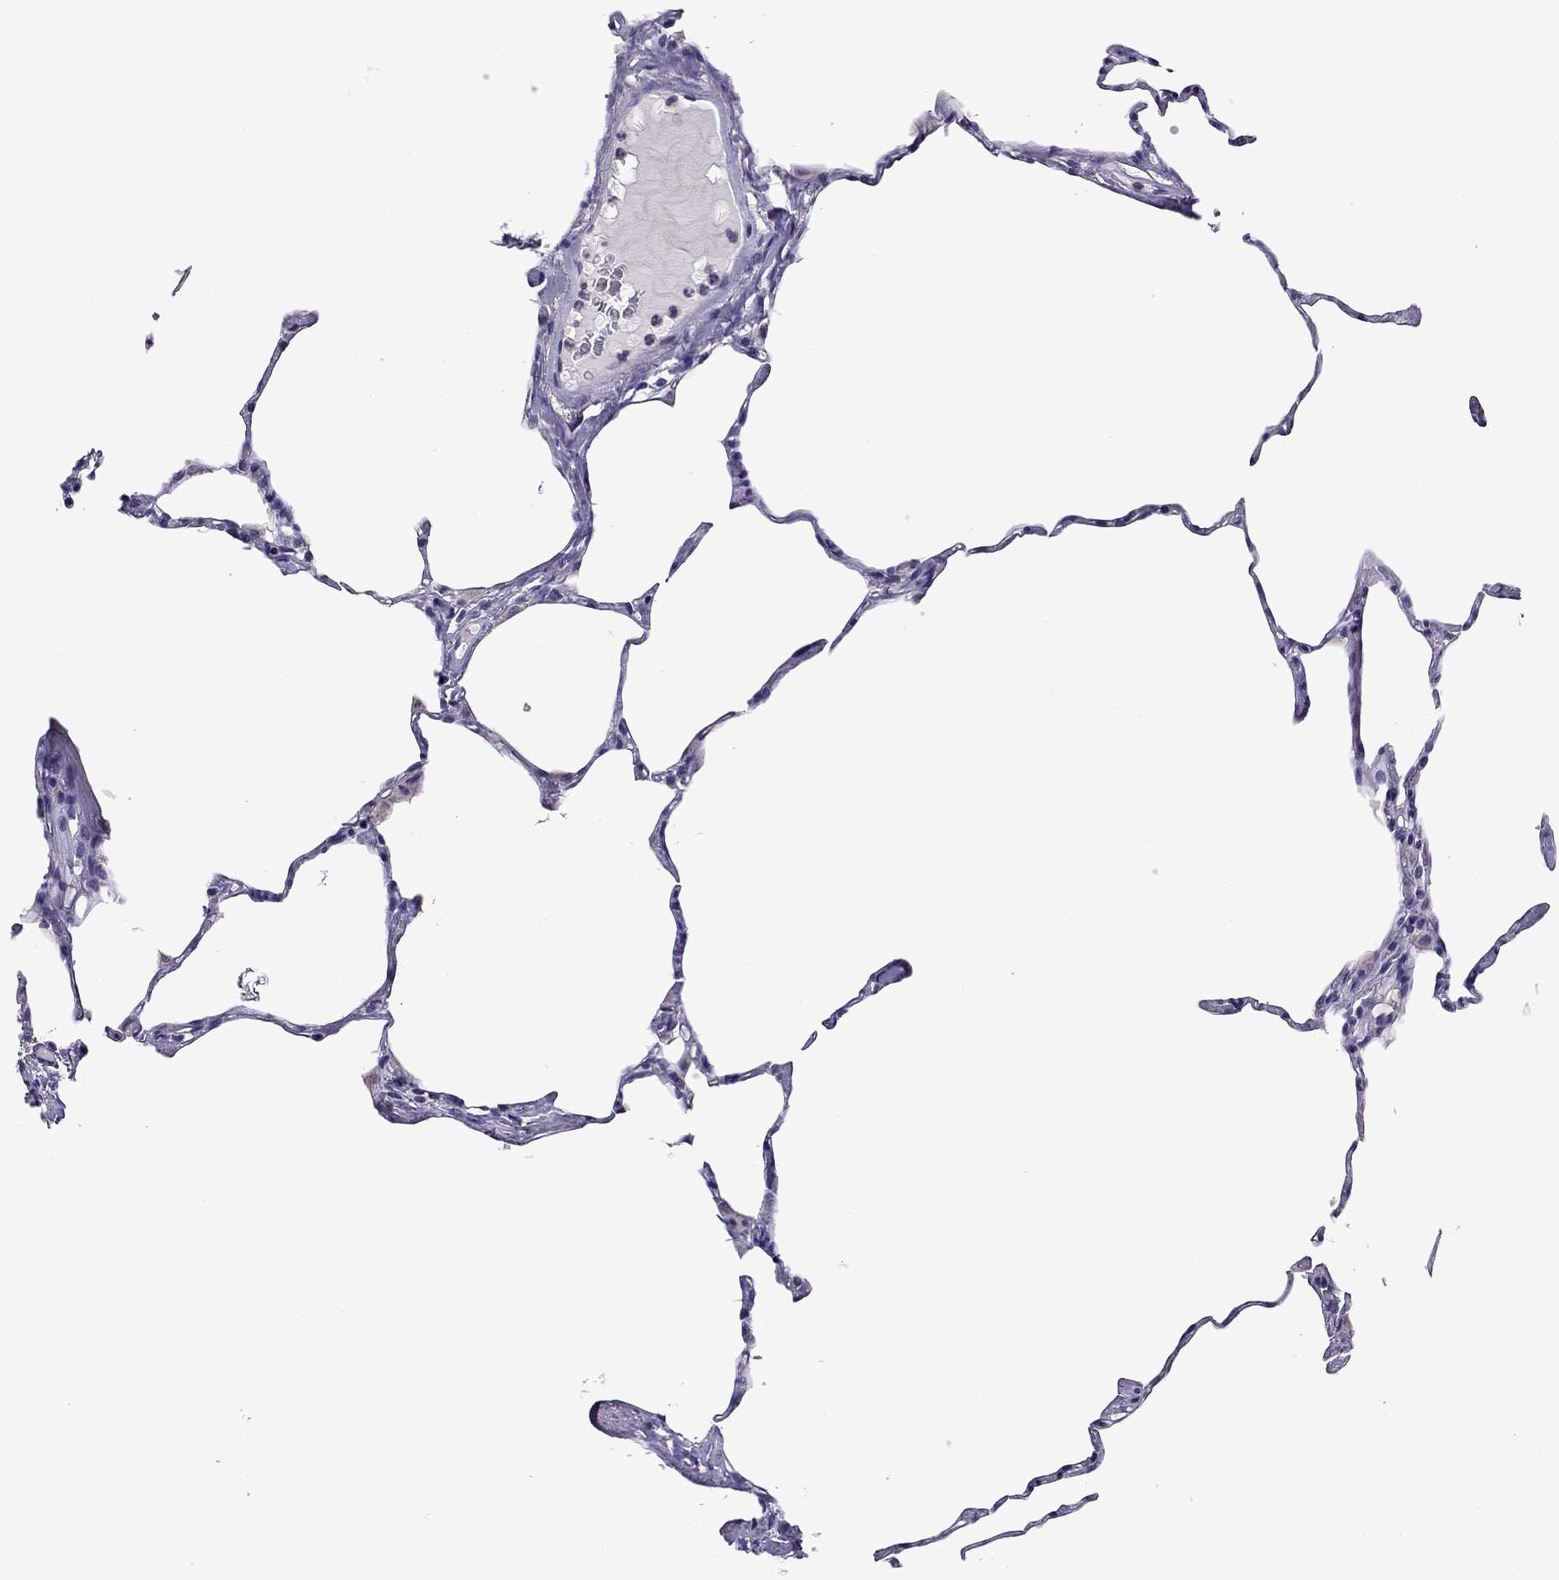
{"staining": {"intensity": "negative", "quantity": "none", "location": "none"}, "tissue": "lung", "cell_type": "Alveolar cells", "image_type": "normal", "snomed": [{"axis": "morphology", "description": "Normal tissue, NOS"}, {"axis": "topography", "description": "Lung"}], "caption": "Immunohistochemistry photomicrograph of normal lung: lung stained with DAB displays no significant protein expression in alveolar cells.", "gene": "TTN", "patient": {"sex": "male", "age": 65}}